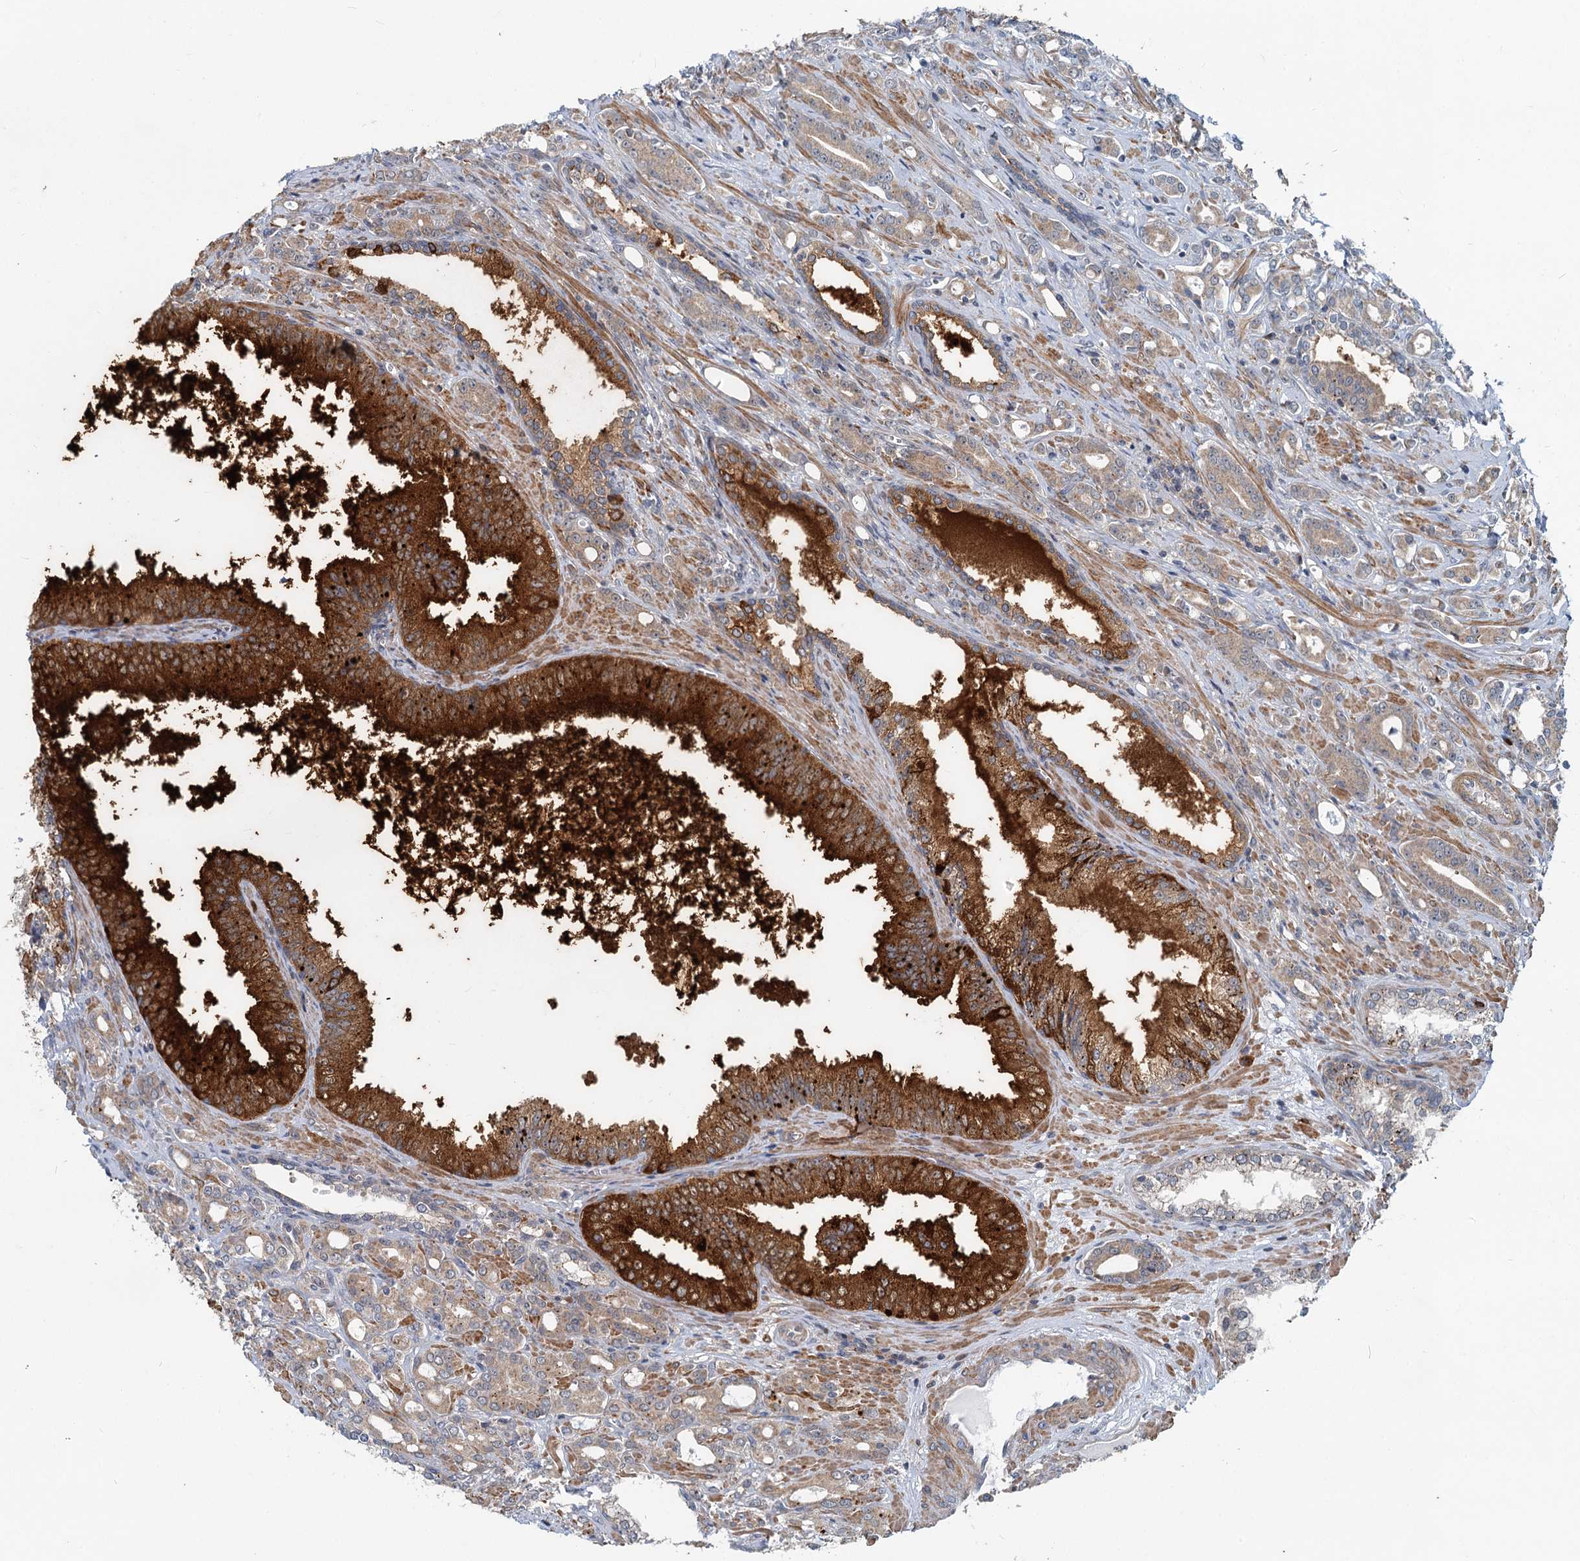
{"staining": {"intensity": "weak", "quantity": ">75%", "location": "cytoplasmic/membranous"}, "tissue": "prostate cancer", "cell_type": "Tumor cells", "image_type": "cancer", "snomed": [{"axis": "morphology", "description": "Adenocarcinoma, High grade"}, {"axis": "topography", "description": "Prostate"}], "caption": "Protein staining of prostate adenocarcinoma (high-grade) tissue displays weak cytoplasmic/membranous staining in approximately >75% of tumor cells.", "gene": "ADCY2", "patient": {"sex": "male", "age": 72}}